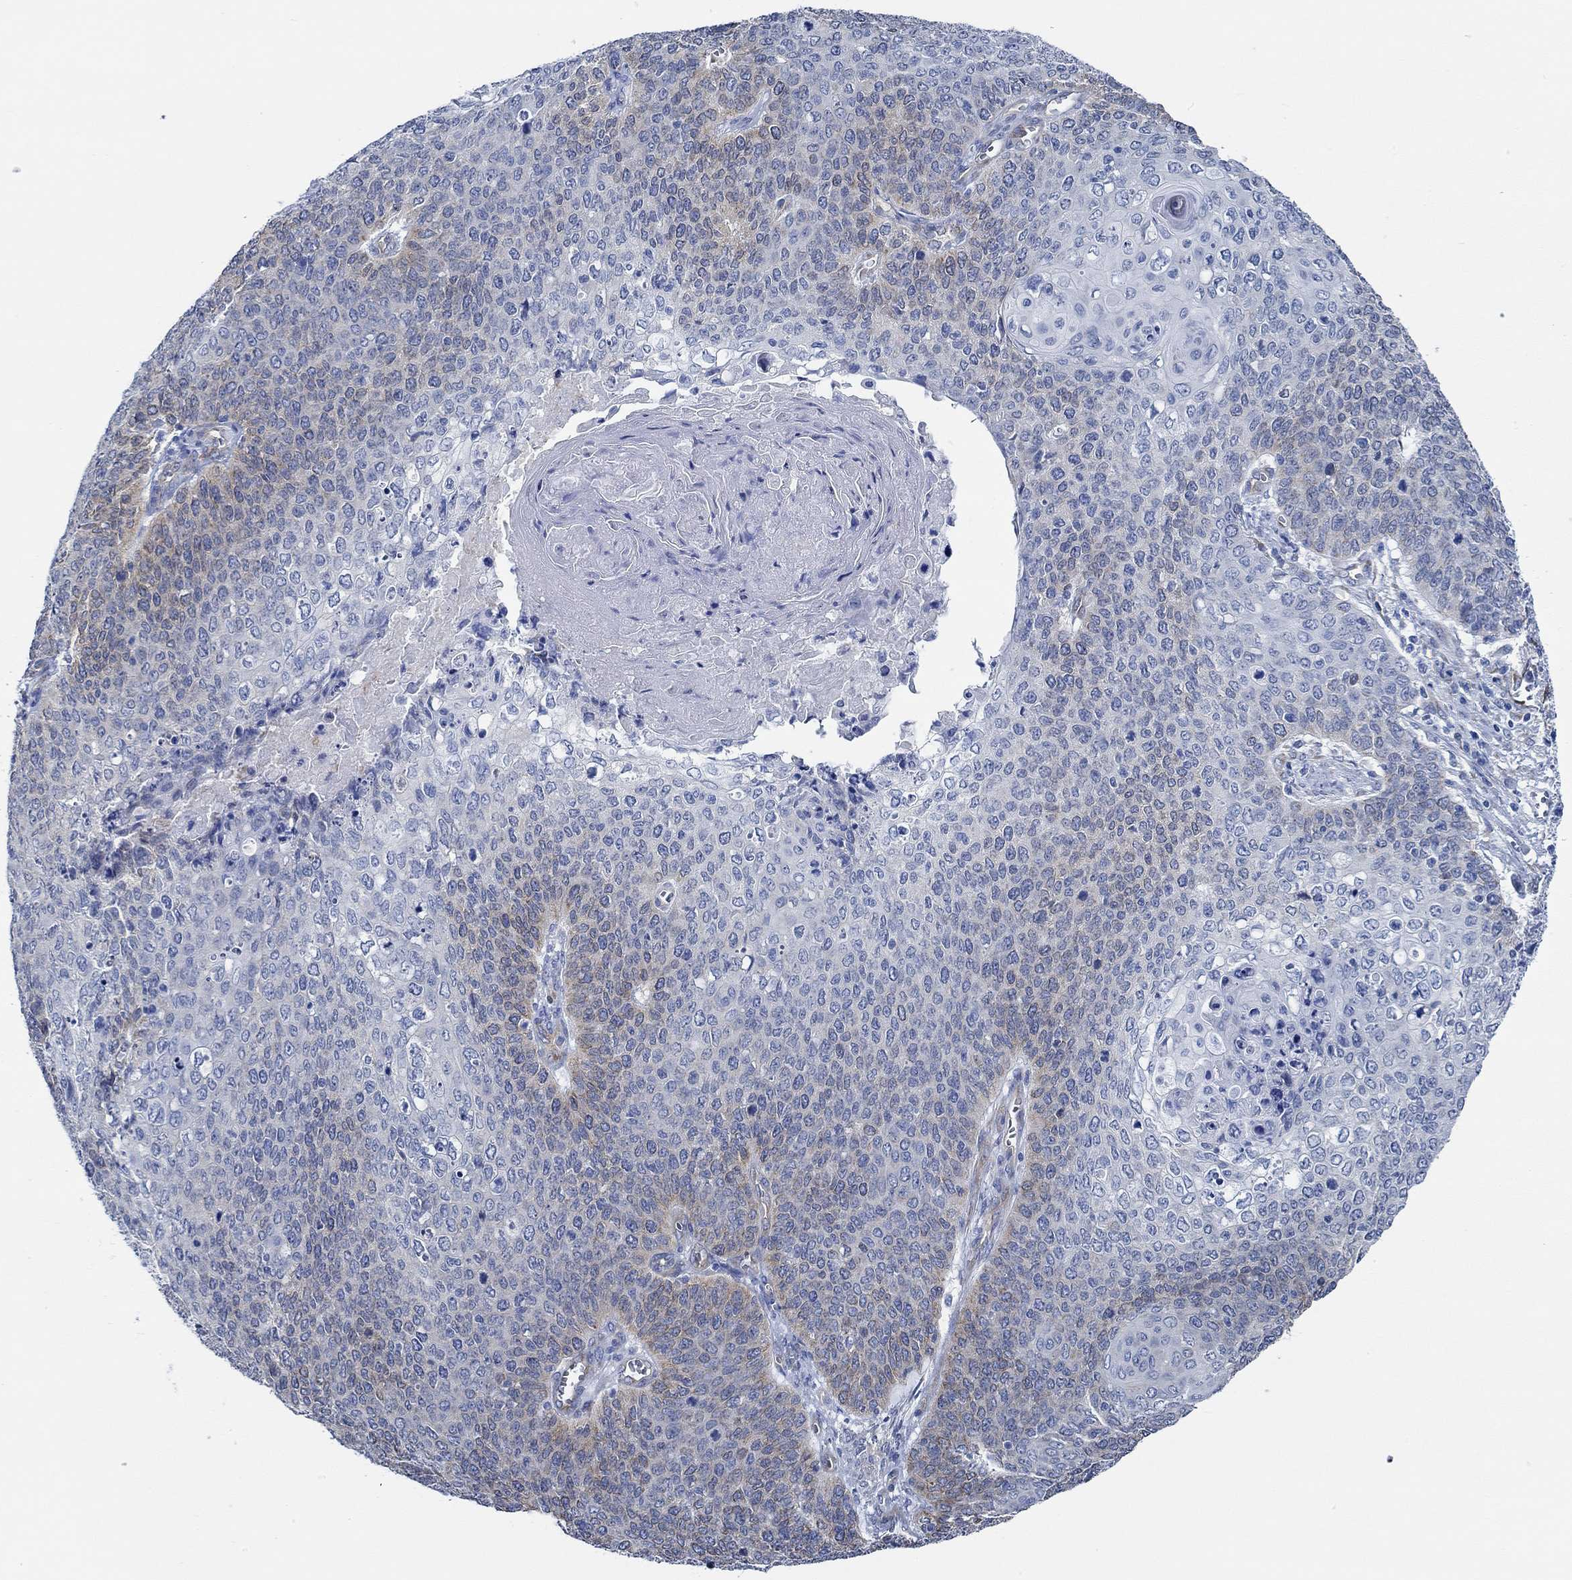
{"staining": {"intensity": "moderate", "quantity": "<25%", "location": "cytoplasmic/membranous"}, "tissue": "cervical cancer", "cell_type": "Tumor cells", "image_type": "cancer", "snomed": [{"axis": "morphology", "description": "Squamous cell carcinoma, NOS"}, {"axis": "topography", "description": "Cervix"}], "caption": "Tumor cells demonstrate moderate cytoplasmic/membranous positivity in approximately <25% of cells in cervical cancer.", "gene": "HECW2", "patient": {"sex": "female", "age": 39}}